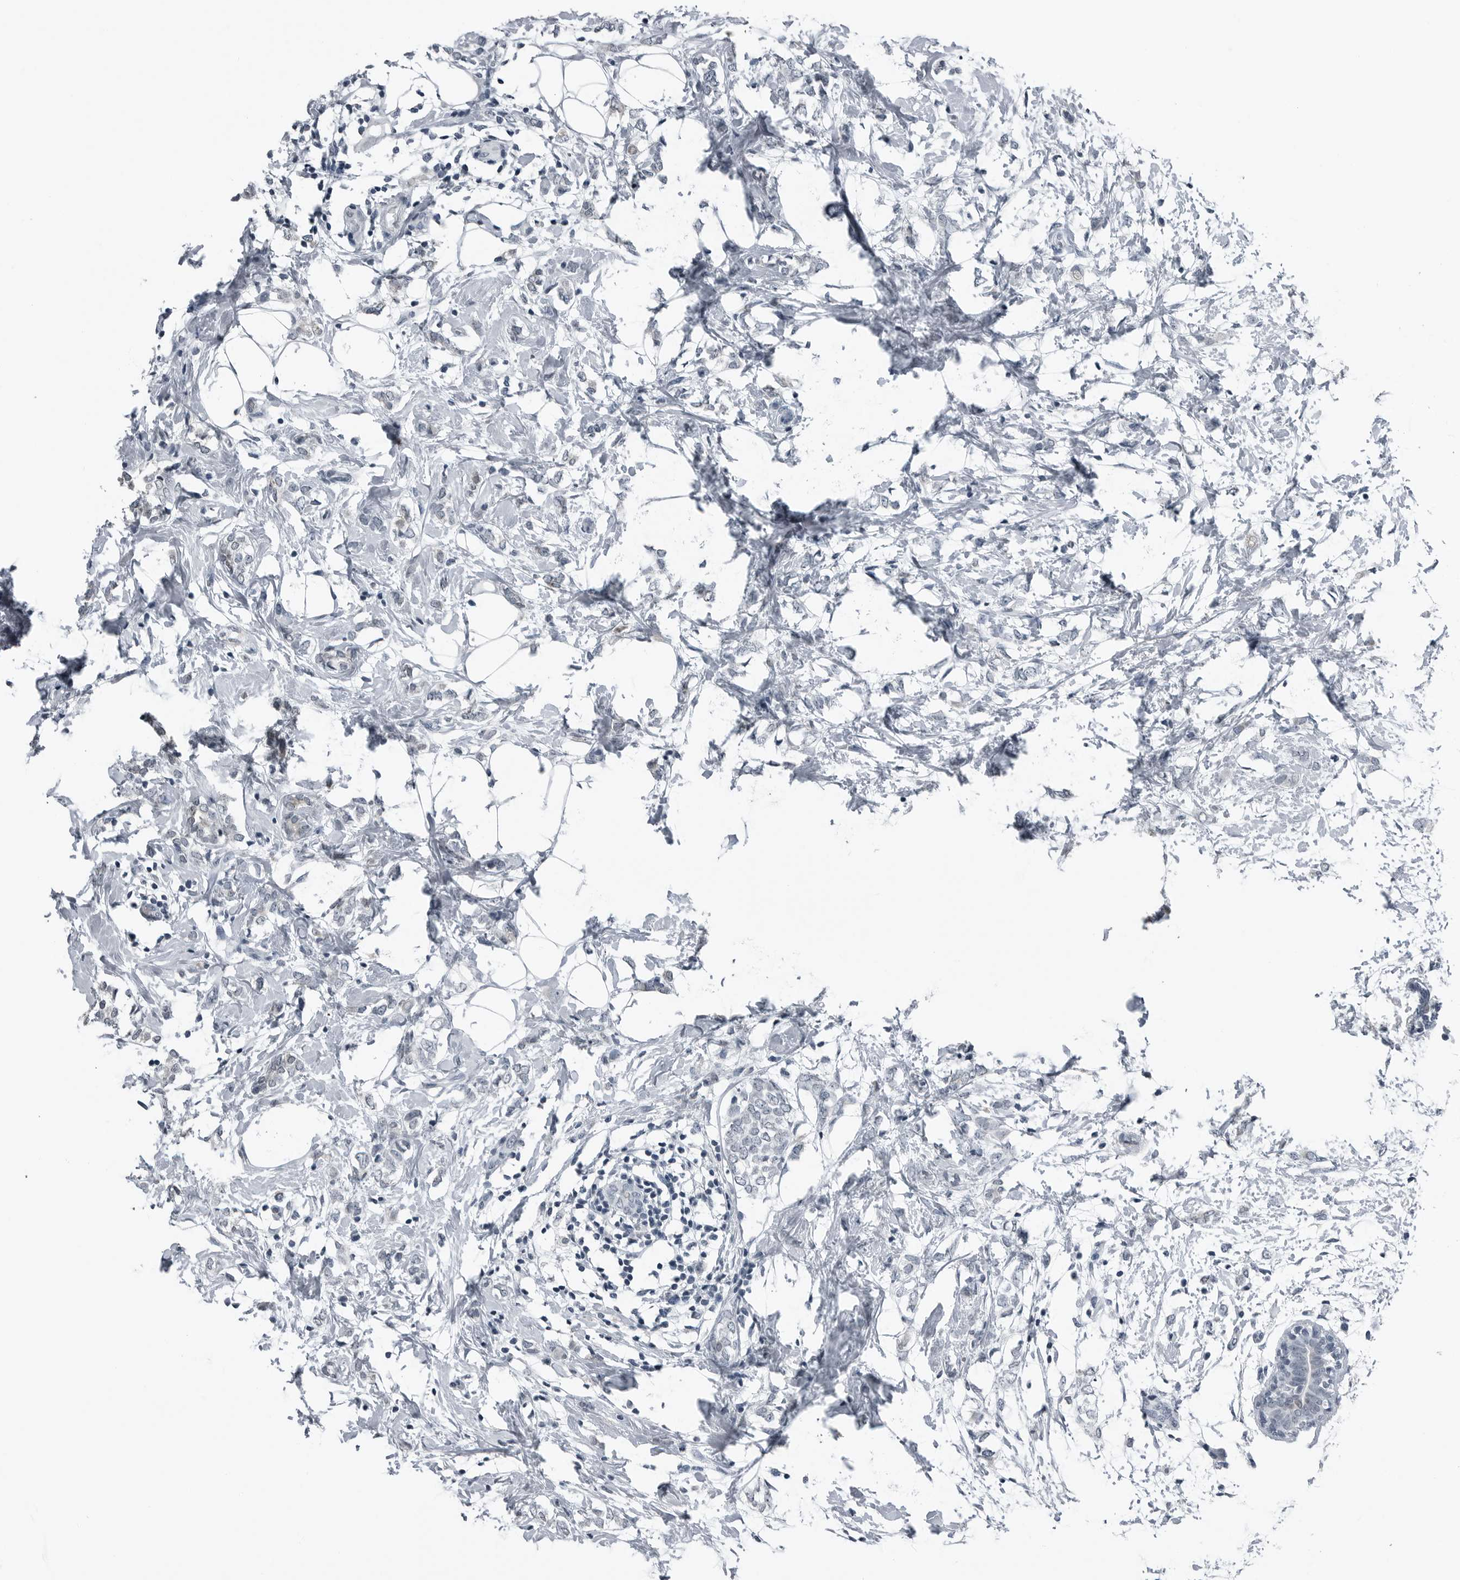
{"staining": {"intensity": "negative", "quantity": "none", "location": "none"}, "tissue": "breast cancer", "cell_type": "Tumor cells", "image_type": "cancer", "snomed": [{"axis": "morphology", "description": "Normal tissue, NOS"}, {"axis": "morphology", "description": "Lobular carcinoma"}, {"axis": "topography", "description": "Breast"}], "caption": "The photomicrograph shows no significant staining in tumor cells of breast cancer (lobular carcinoma).", "gene": "SPINK1", "patient": {"sex": "female", "age": 47}}